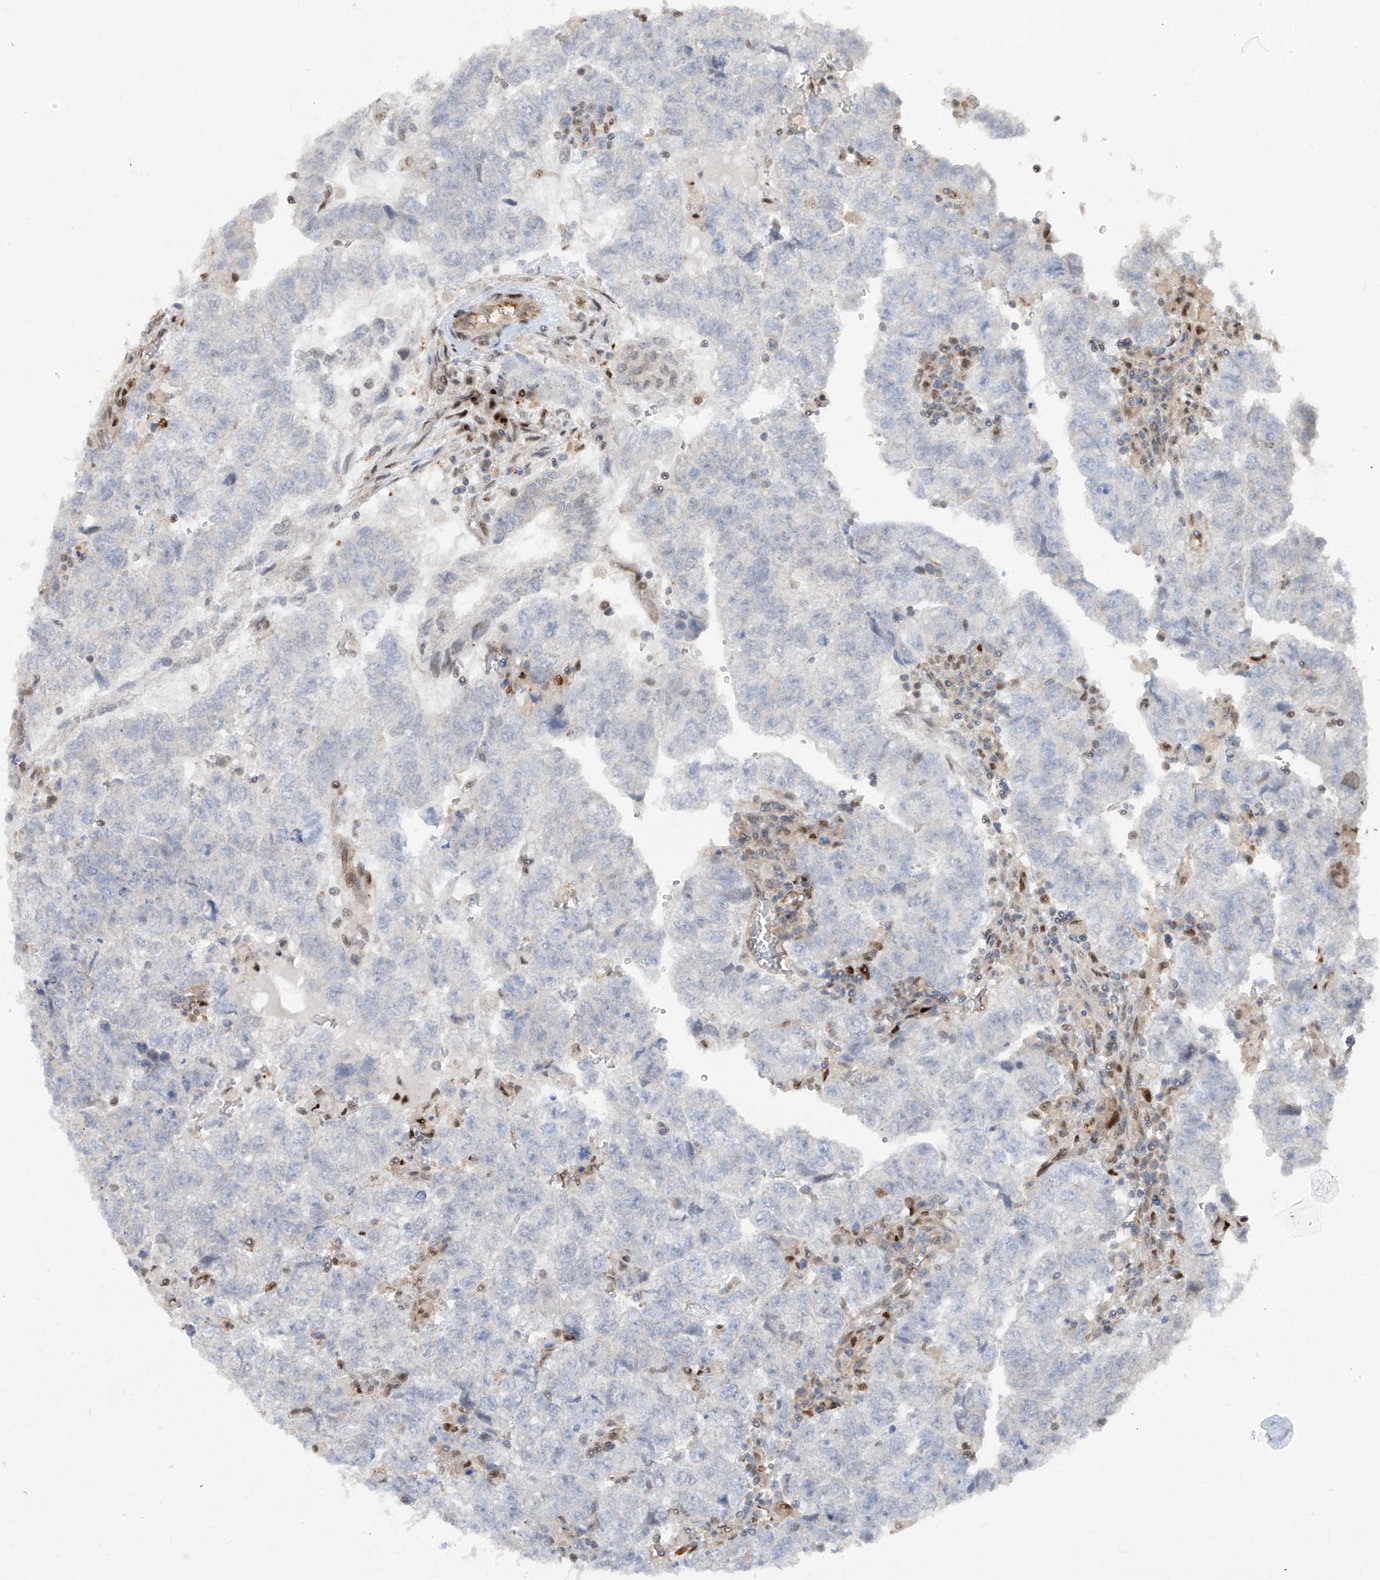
{"staining": {"intensity": "negative", "quantity": "none", "location": "none"}, "tissue": "testis cancer", "cell_type": "Tumor cells", "image_type": "cancer", "snomed": [{"axis": "morphology", "description": "Carcinoma, Embryonal, NOS"}, {"axis": "topography", "description": "Testis"}], "caption": "There is no significant staining in tumor cells of embryonal carcinoma (testis). Nuclei are stained in blue.", "gene": "ZNF358", "patient": {"sex": "male", "age": 36}}